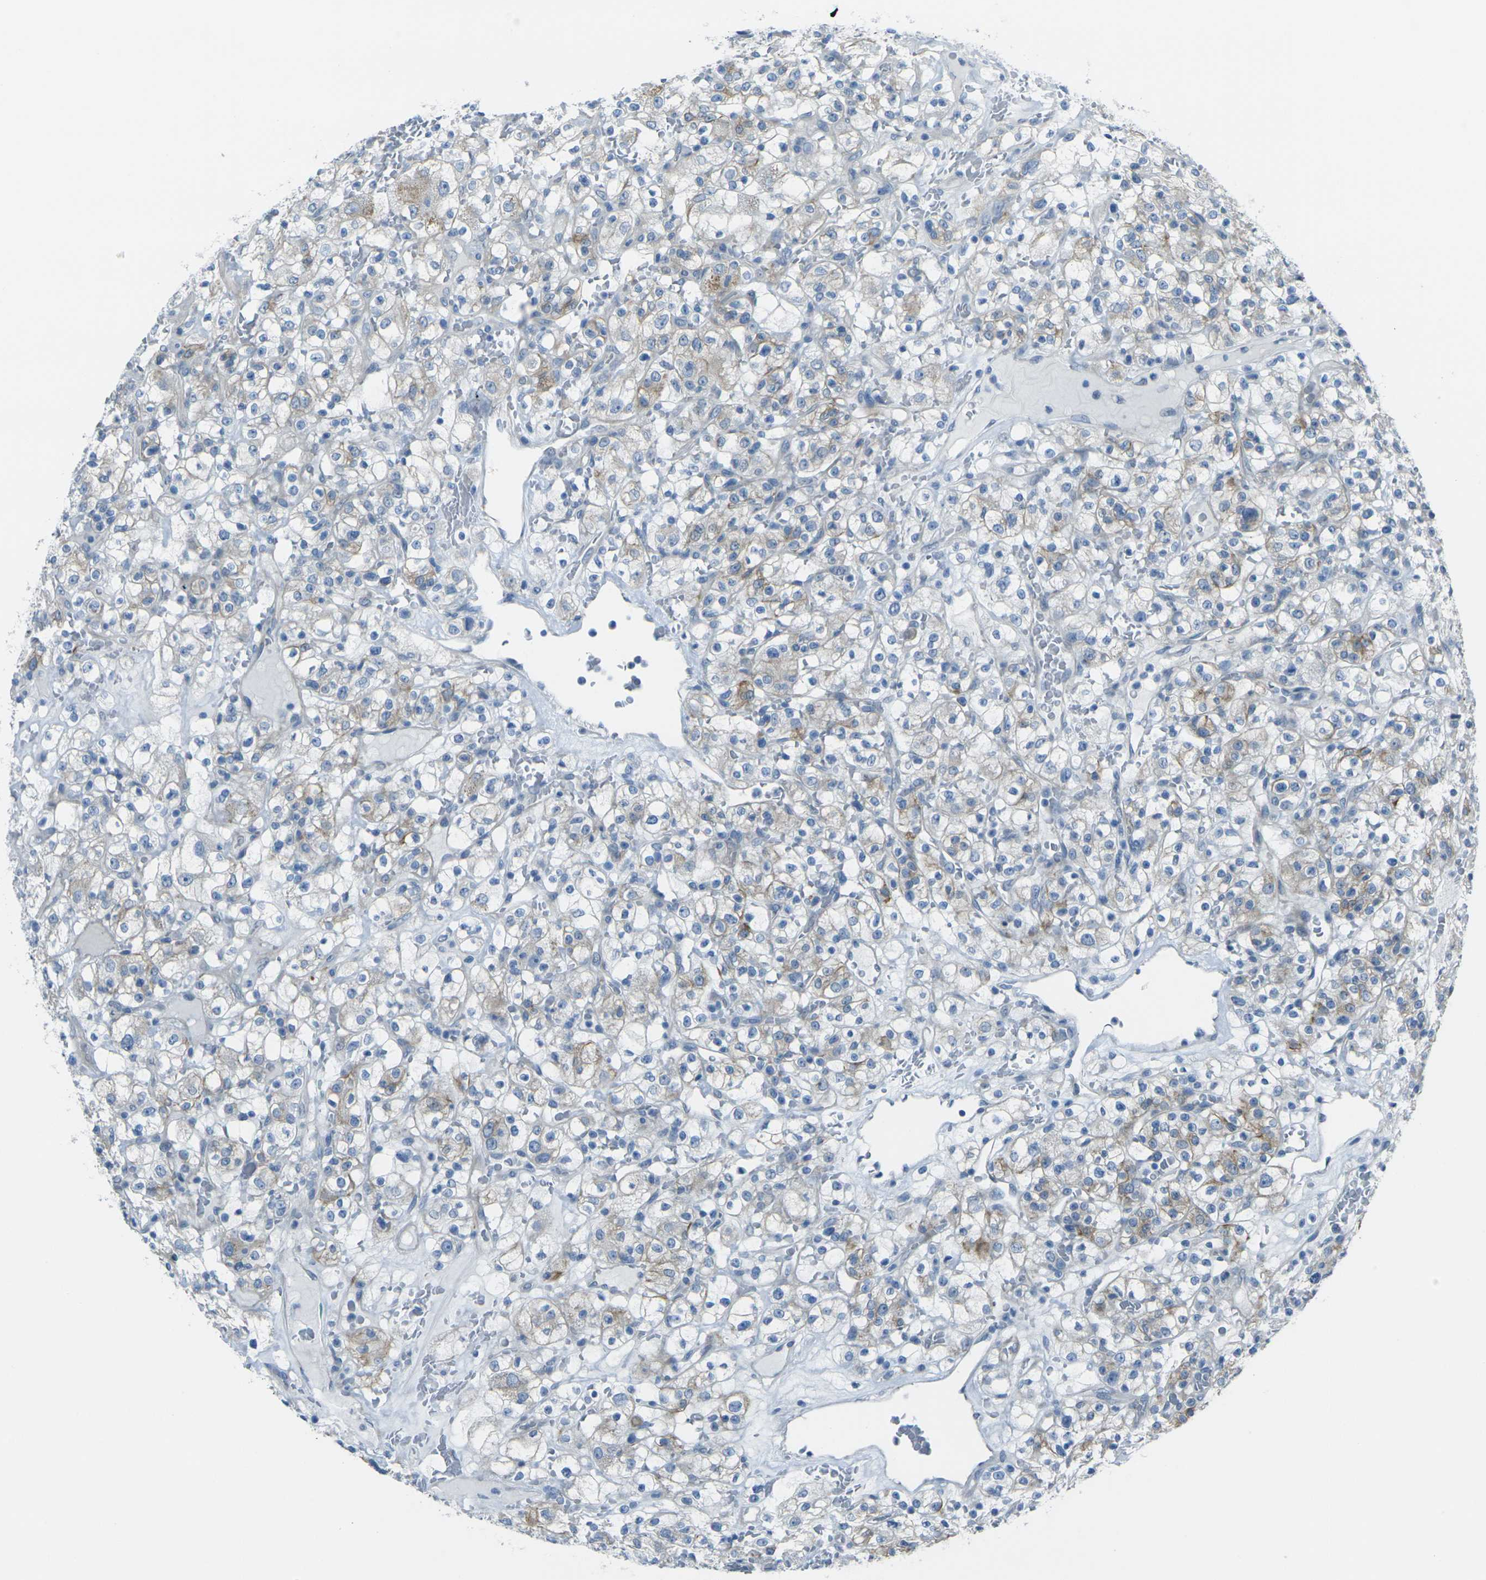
{"staining": {"intensity": "weak", "quantity": "<25%", "location": "cytoplasmic/membranous"}, "tissue": "renal cancer", "cell_type": "Tumor cells", "image_type": "cancer", "snomed": [{"axis": "morphology", "description": "Normal tissue, NOS"}, {"axis": "morphology", "description": "Adenocarcinoma, NOS"}, {"axis": "topography", "description": "Kidney"}], "caption": "This is an immunohistochemistry (IHC) histopathology image of human renal adenocarcinoma. There is no staining in tumor cells.", "gene": "ANKRD46", "patient": {"sex": "female", "age": 72}}